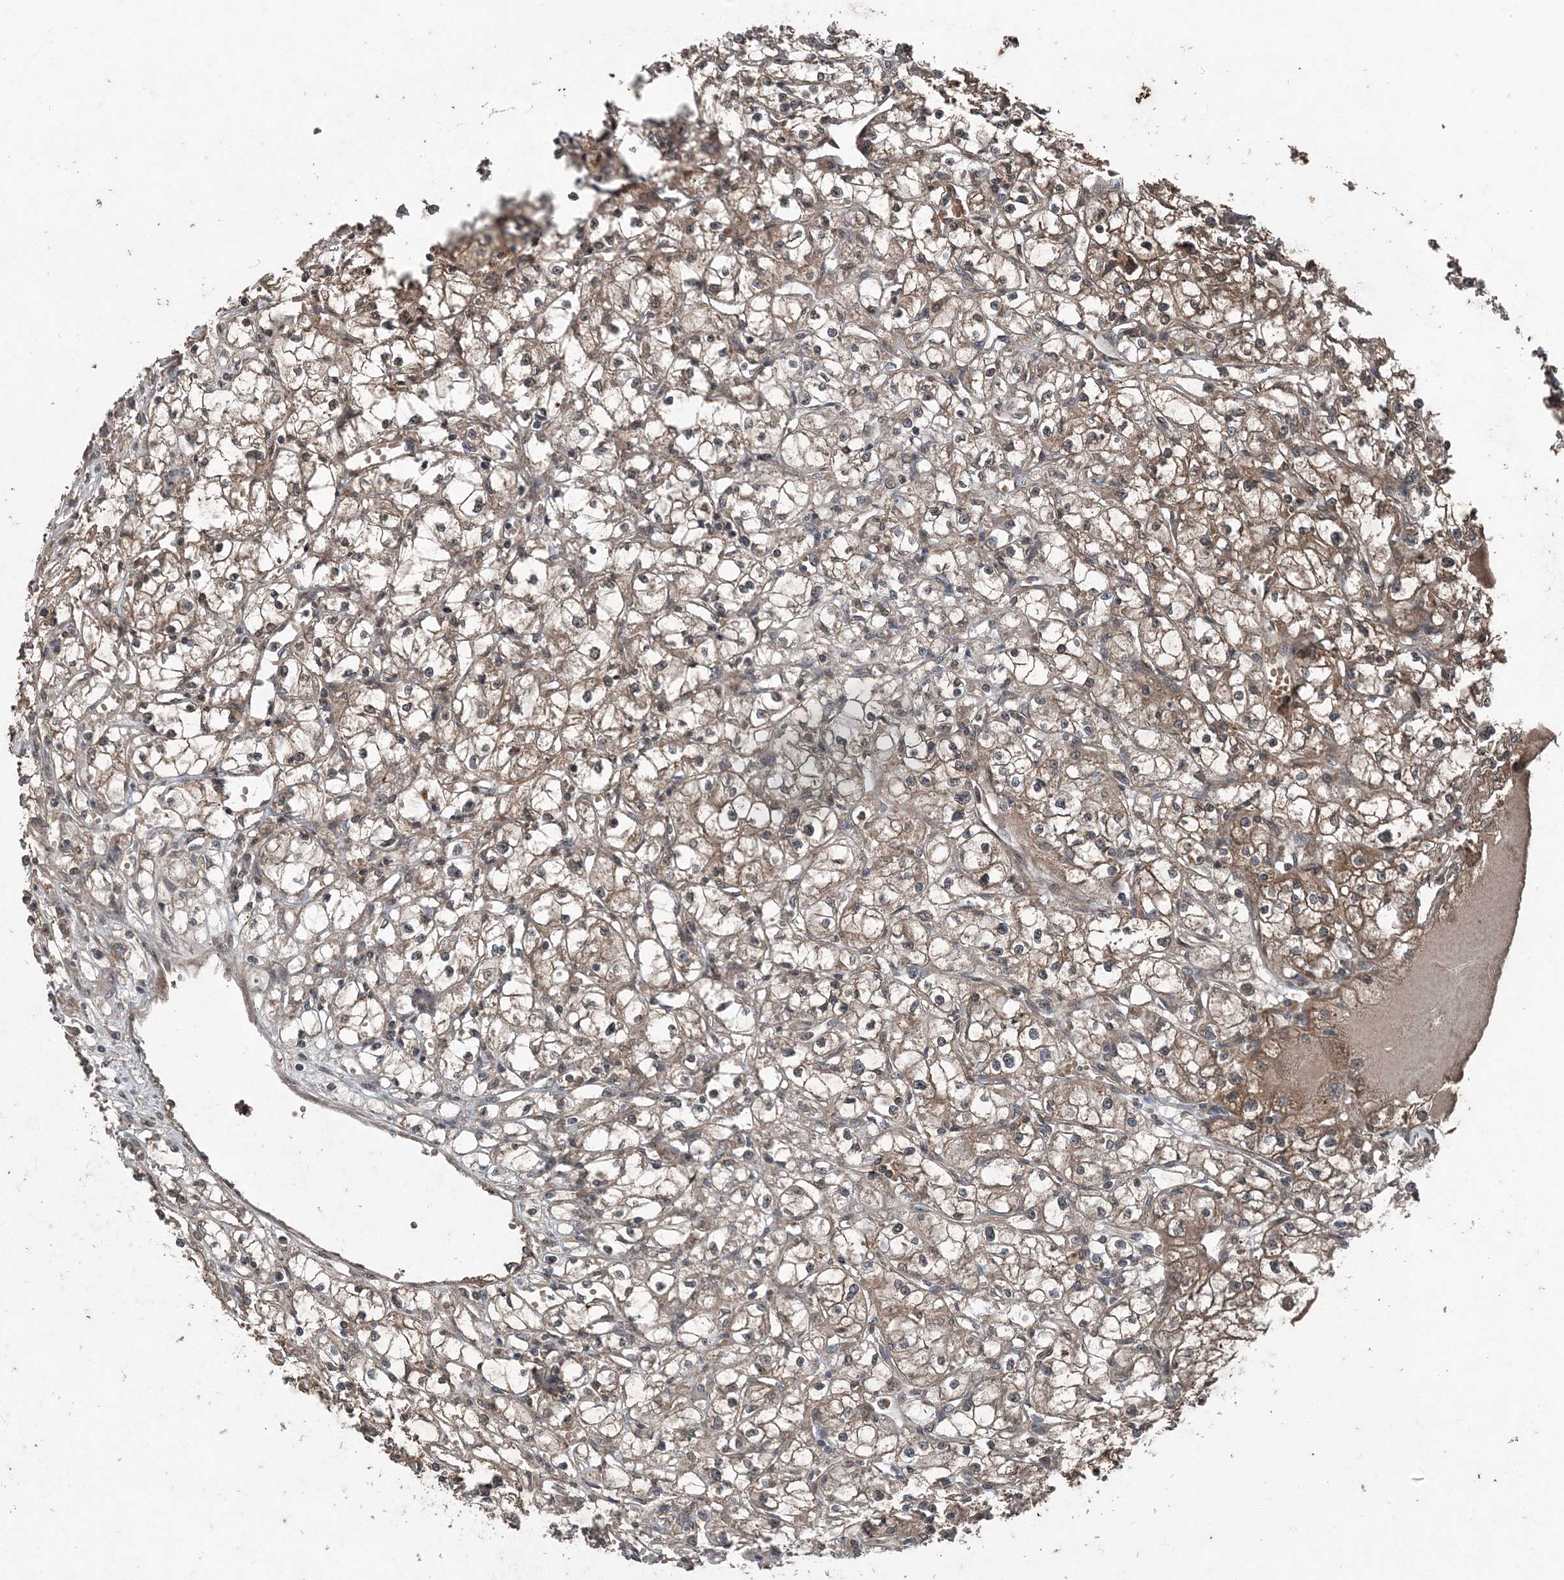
{"staining": {"intensity": "weak", "quantity": "25%-75%", "location": "cytoplasmic/membranous"}, "tissue": "renal cancer", "cell_type": "Tumor cells", "image_type": "cancer", "snomed": [{"axis": "morphology", "description": "Adenocarcinoma, NOS"}, {"axis": "topography", "description": "Kidney"}], "caption": "Tumor cells show low levels of weak cytoplasmic/membranous positivity in about 25%-75% of cells in adenocarcinoma (renal).", "gene": "CFL1", "patient": {"sex": "male", "age": 56}}